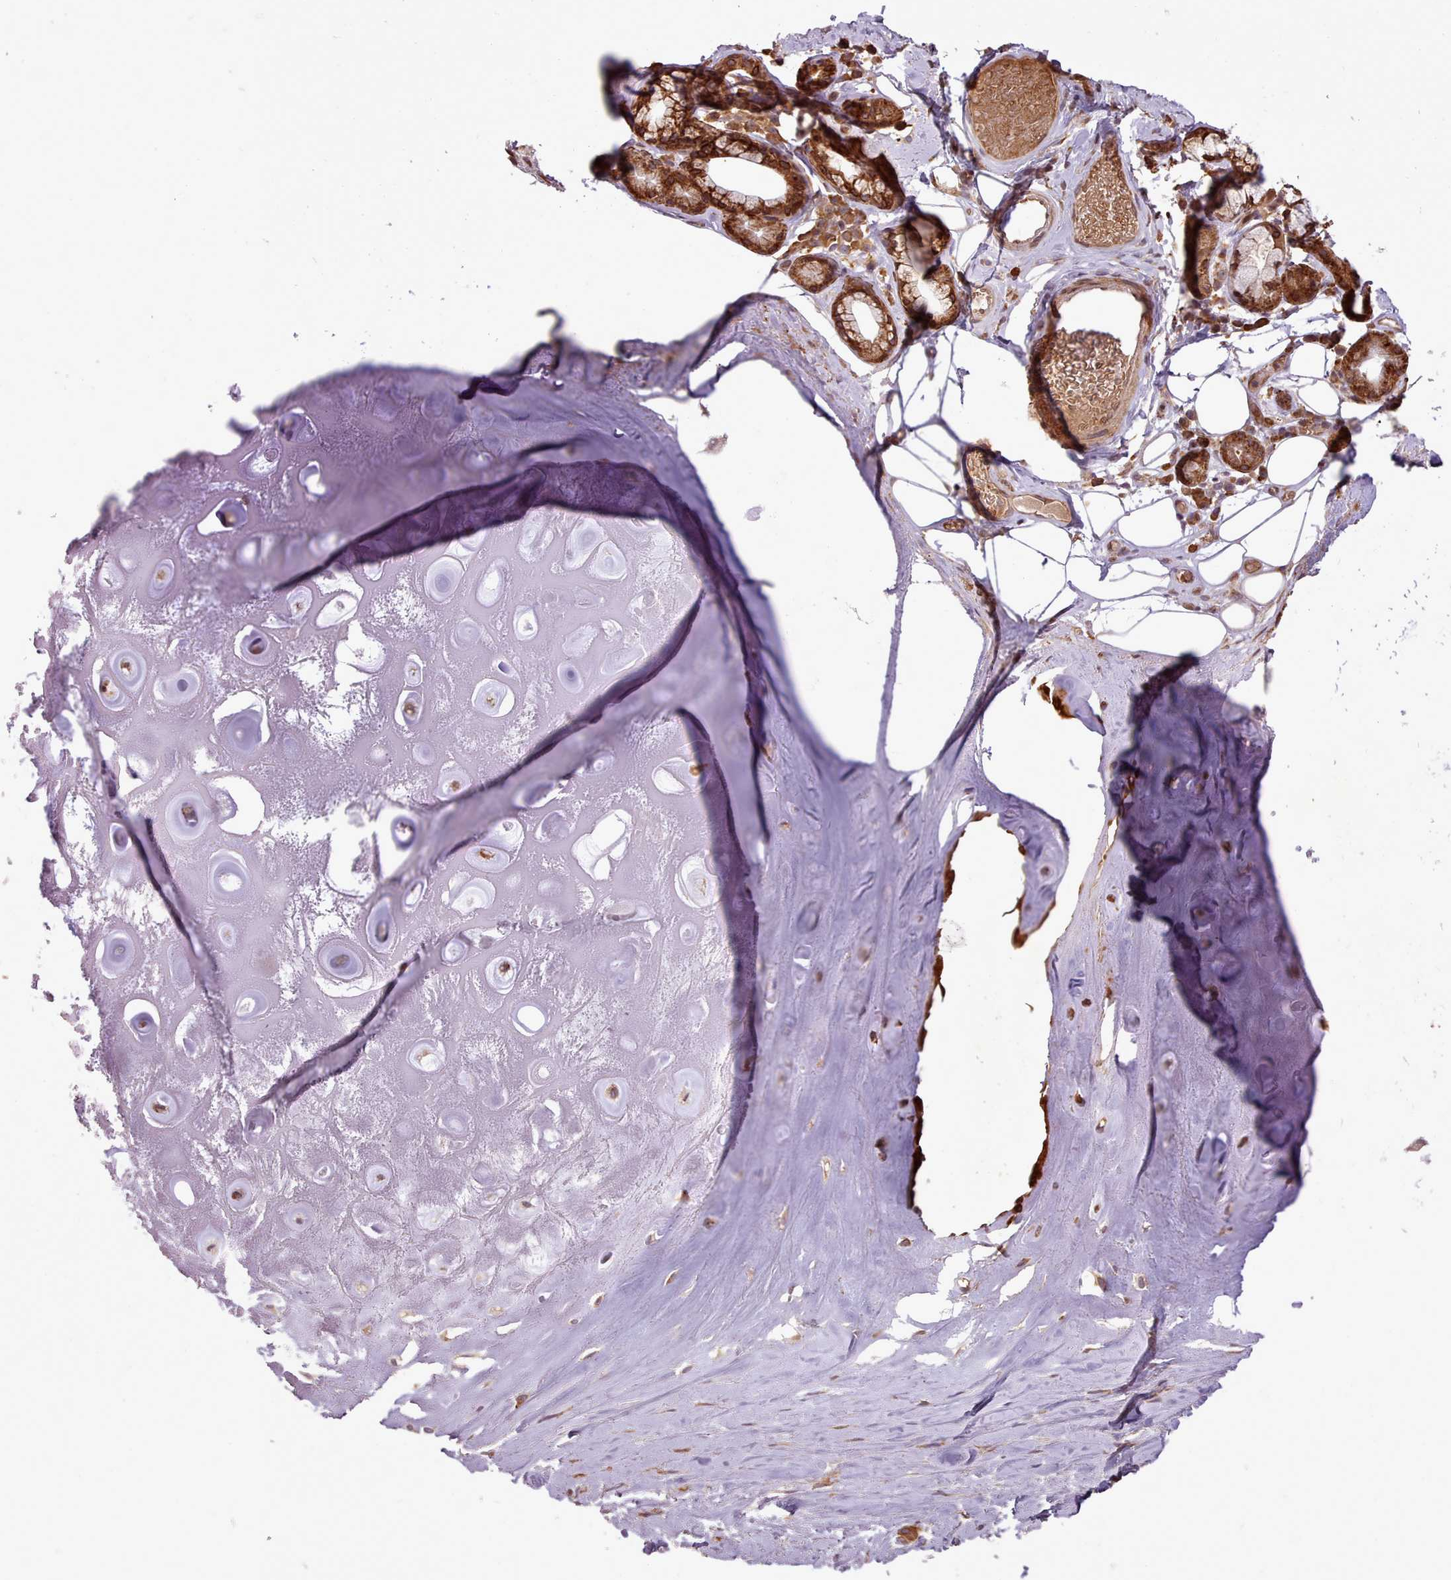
{"staining": {"intensity": "negative", "quantity": "none", "location": "none"}, "tissue": "adipose tissue", "cell_type": "Adipocytes", "image_type": "normal", "snomed": [{"axis": "morphology", "description": "Normal tissue, NOS"}, {"axis": "topography", "description": "Cartilage tissue"}], "caption": "Immunohistochemistry of benign adipose tissue displays no positivity in adipocytes.", "gene": "CABP1", "patient": {"sex": "male", "age": 81}}